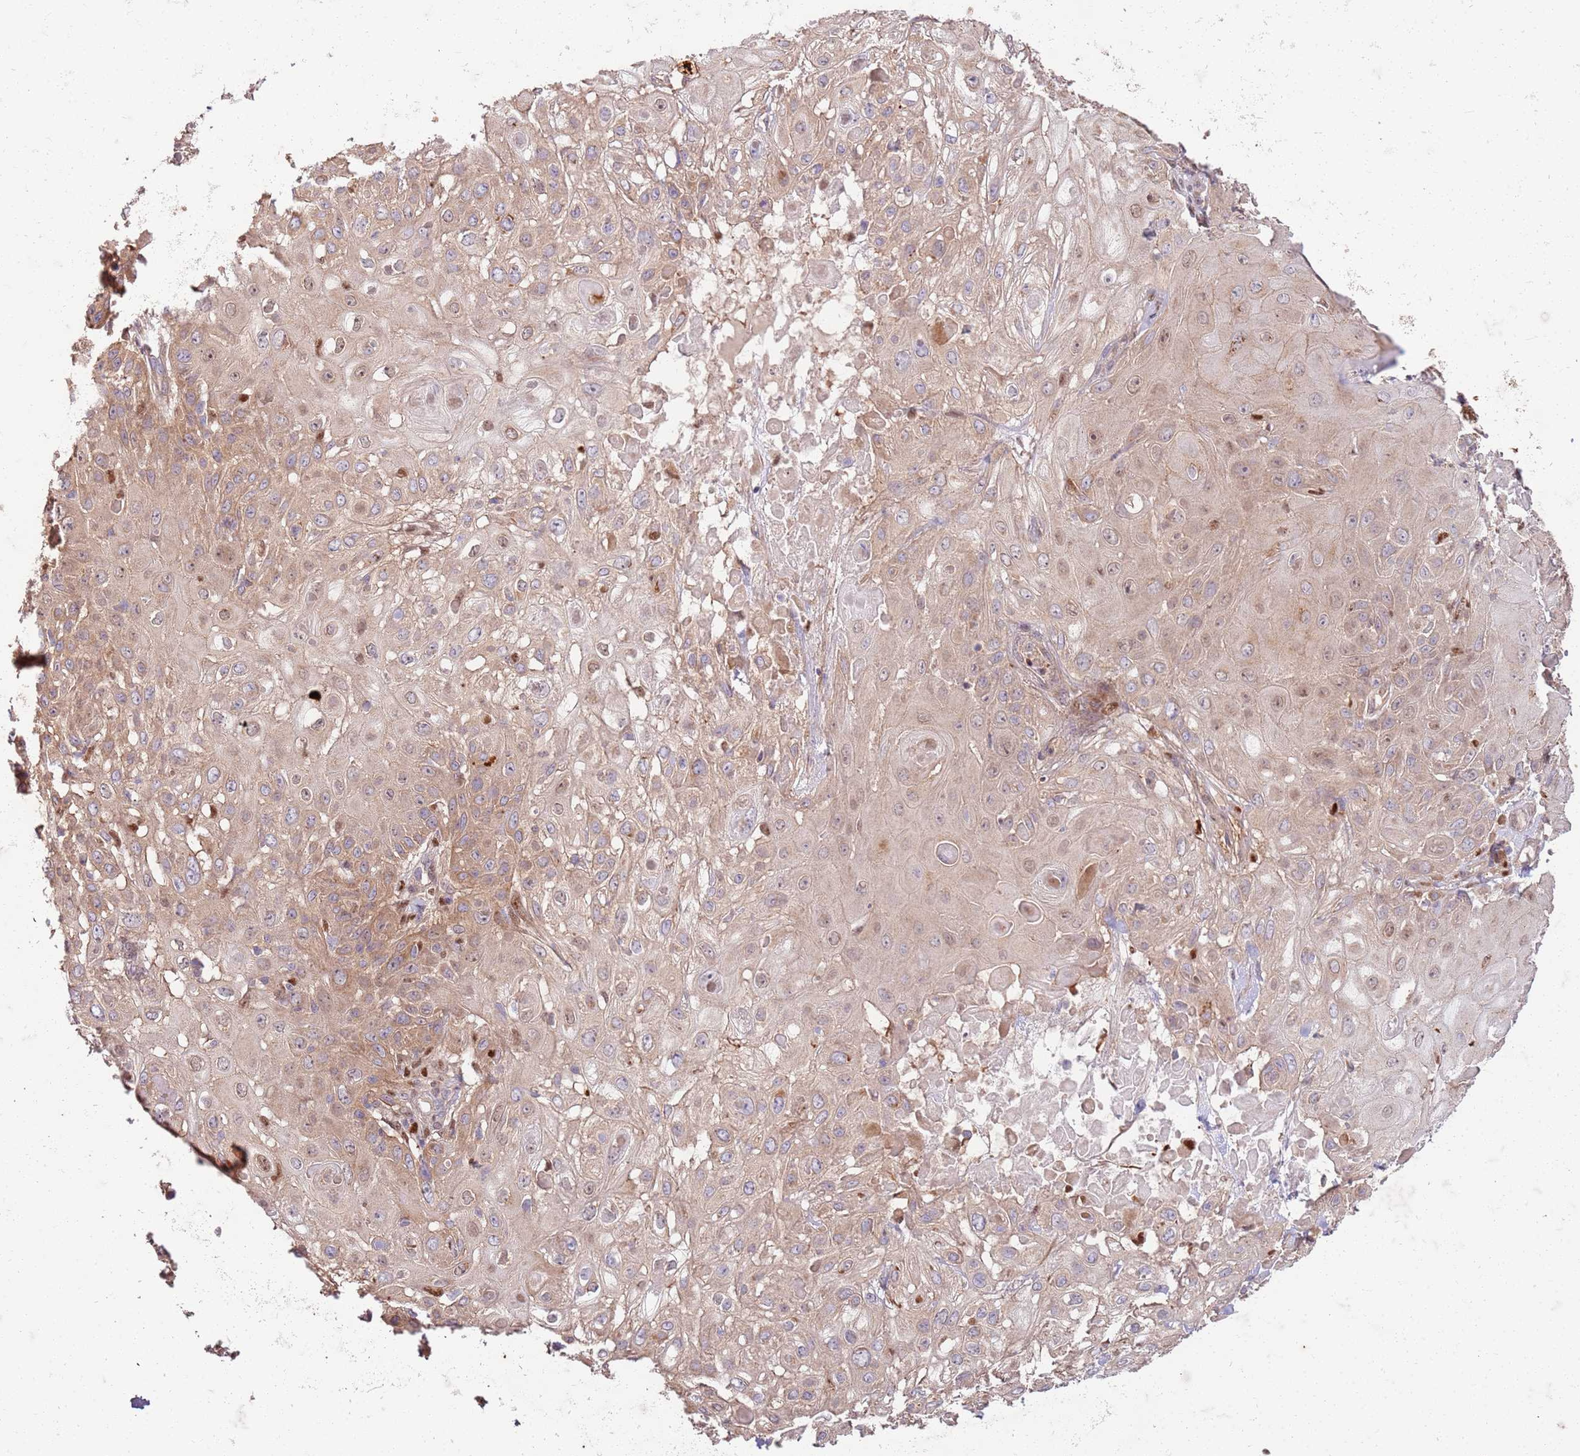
{"staining": {"intensity": "weak", "quantity": "<25%", "location": "cytoplasmic/membranous"}, "tissue": "skin cancer", "cell_type": "Tumor cells", "image_type": "cancer", "snomed": [{"axis": "morphology", "description": "Normal tissue, NOS"}, {"axis": "morphology", "description": "Squamous cell carcinoma, NOS"}, {"axis": "topography", "description": "Skin"}, {"axis": "topography", "description": "Cartilage tissue"}], "caption": "IHC histopathology image of skin squamous cell carcinoma stained for a protein (brown), which demonstrates no expression in tumor cells.", "gene": "OSBP", "patient": {"sex": "female", "age": 79}}